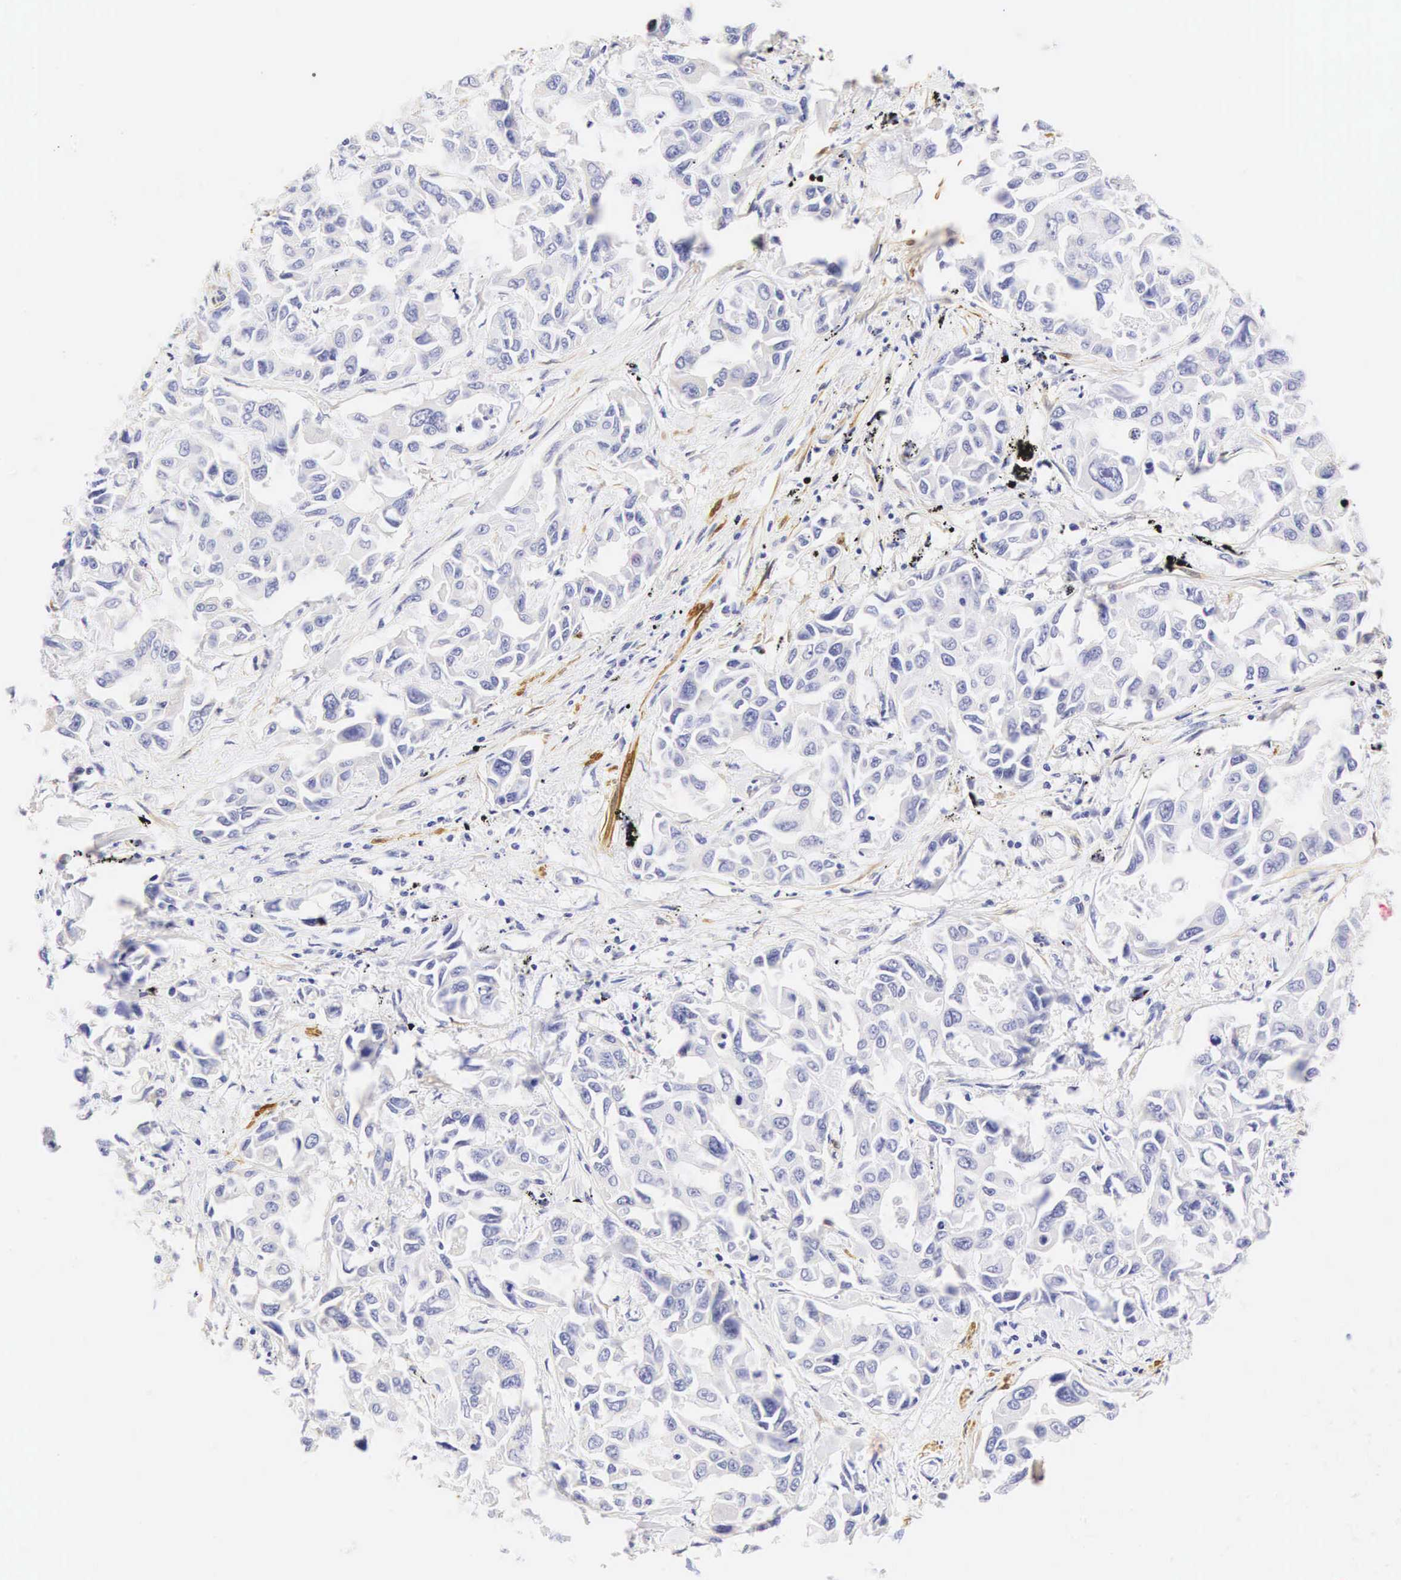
{"staining": {"intensity": "negative", "quantity": "none", "location": "none"}, "tissue": "lung cancer", "cell_type": "Tumor cells", "image_type": "cancer", "snomed": [{"axis": "morphology", "description": "Adenocarcinoma, NOS"}, {"axis": "topography", "description": "Lung"}], "caption": "Immunohistochemistry (IHC) photomicrograph of human adenocarcinoma (lung) stained for a protein (brown), which displays no staining in tumor cells. (Stains: DAB IHC with hematoxylin counter stain, Microscopy: brightfield microscopy at high magnification).", "gene": "CNN1", "patient": {"sex": "male", "age": 64}}